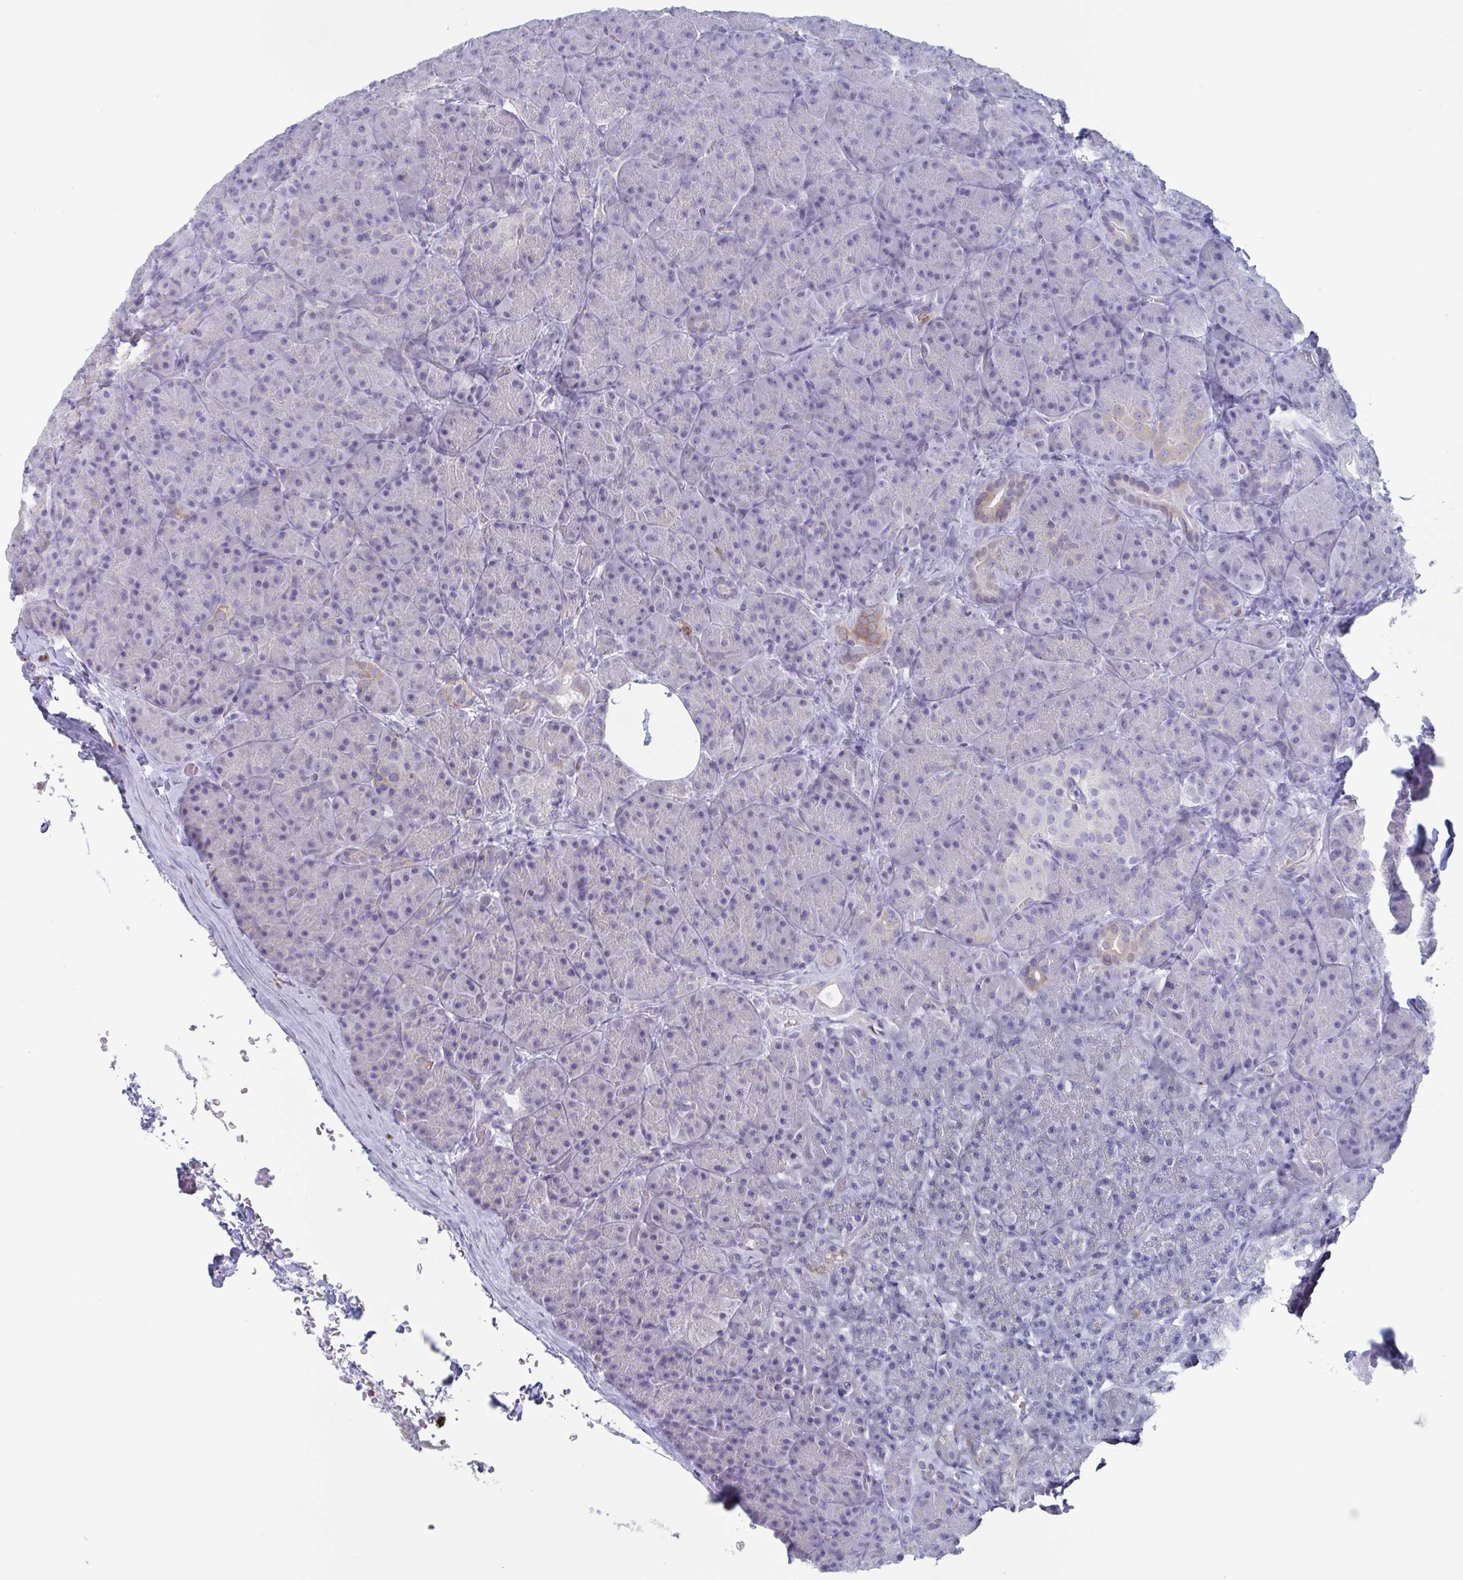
{"staining": {"intensity": "weak", "quantity": "<25%", "location": "cytoplasmic/membranous"}, "tissue": "pancreas", "cell_type": "Exocrine glandular cells", "image_type": "normal", "snomed": [{"axis": "morphology", "description": "Normal tissue, NOS"}, {"axis": "topography", "description": "Pancreas"}], "caption": "DAB (3,3'-diaminobenzidine) immunohistochemical staining of unremarkable human pancreas exhibits no significant expression in exocrine glandular cells. Brightfield microscopy of immunohistochemistry (IHC) stained with DAB (3,3'-diaminobenzidine) (brown) and hematoxylin (blue), captured at high magnification.", "gene": "CYP4F11", "patient": {"sex": "male", "age": 57}}